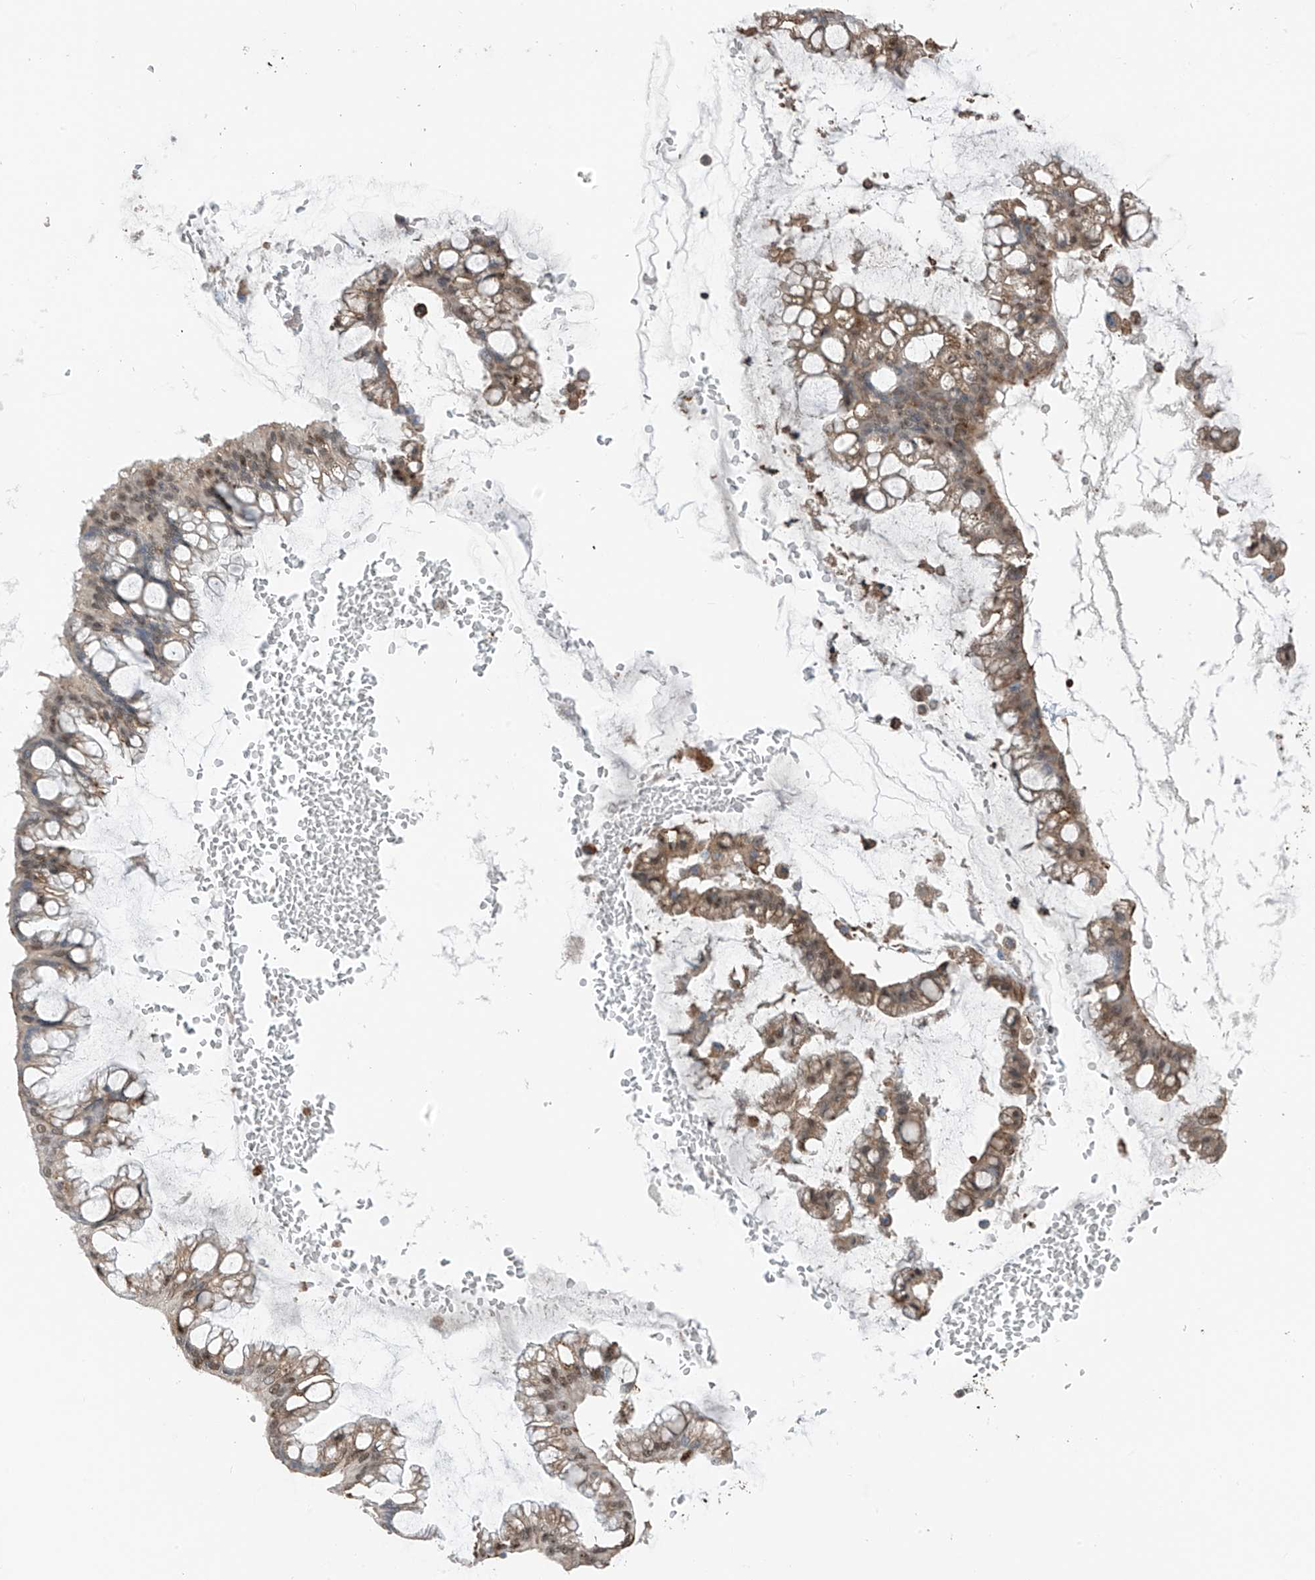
{"staining": {"intensity": "moderate", "quantity": ">75%", "location": "cytoplasmic/membranous"}, "tissue": "ovarian cancer", "cell_type": "Tumor cells", "image_type": "cancer", "snomed": [{"axis": "morphology", "description": "Cystadenocarcinoma, mucinous, NOS"}, {"axis": "topography", "description": "Ovary"}], "caption": "Tumor cells show medium levels of moderate cytoplasmic/membranous staining in about >75% of cells in mucinous cystadenocarcinoma (ovarian). The protein is shown in brown color, while the nuclei are stained blue.", "gene": "ZNF189", "patient": {"sex": "female", "age": 73}}